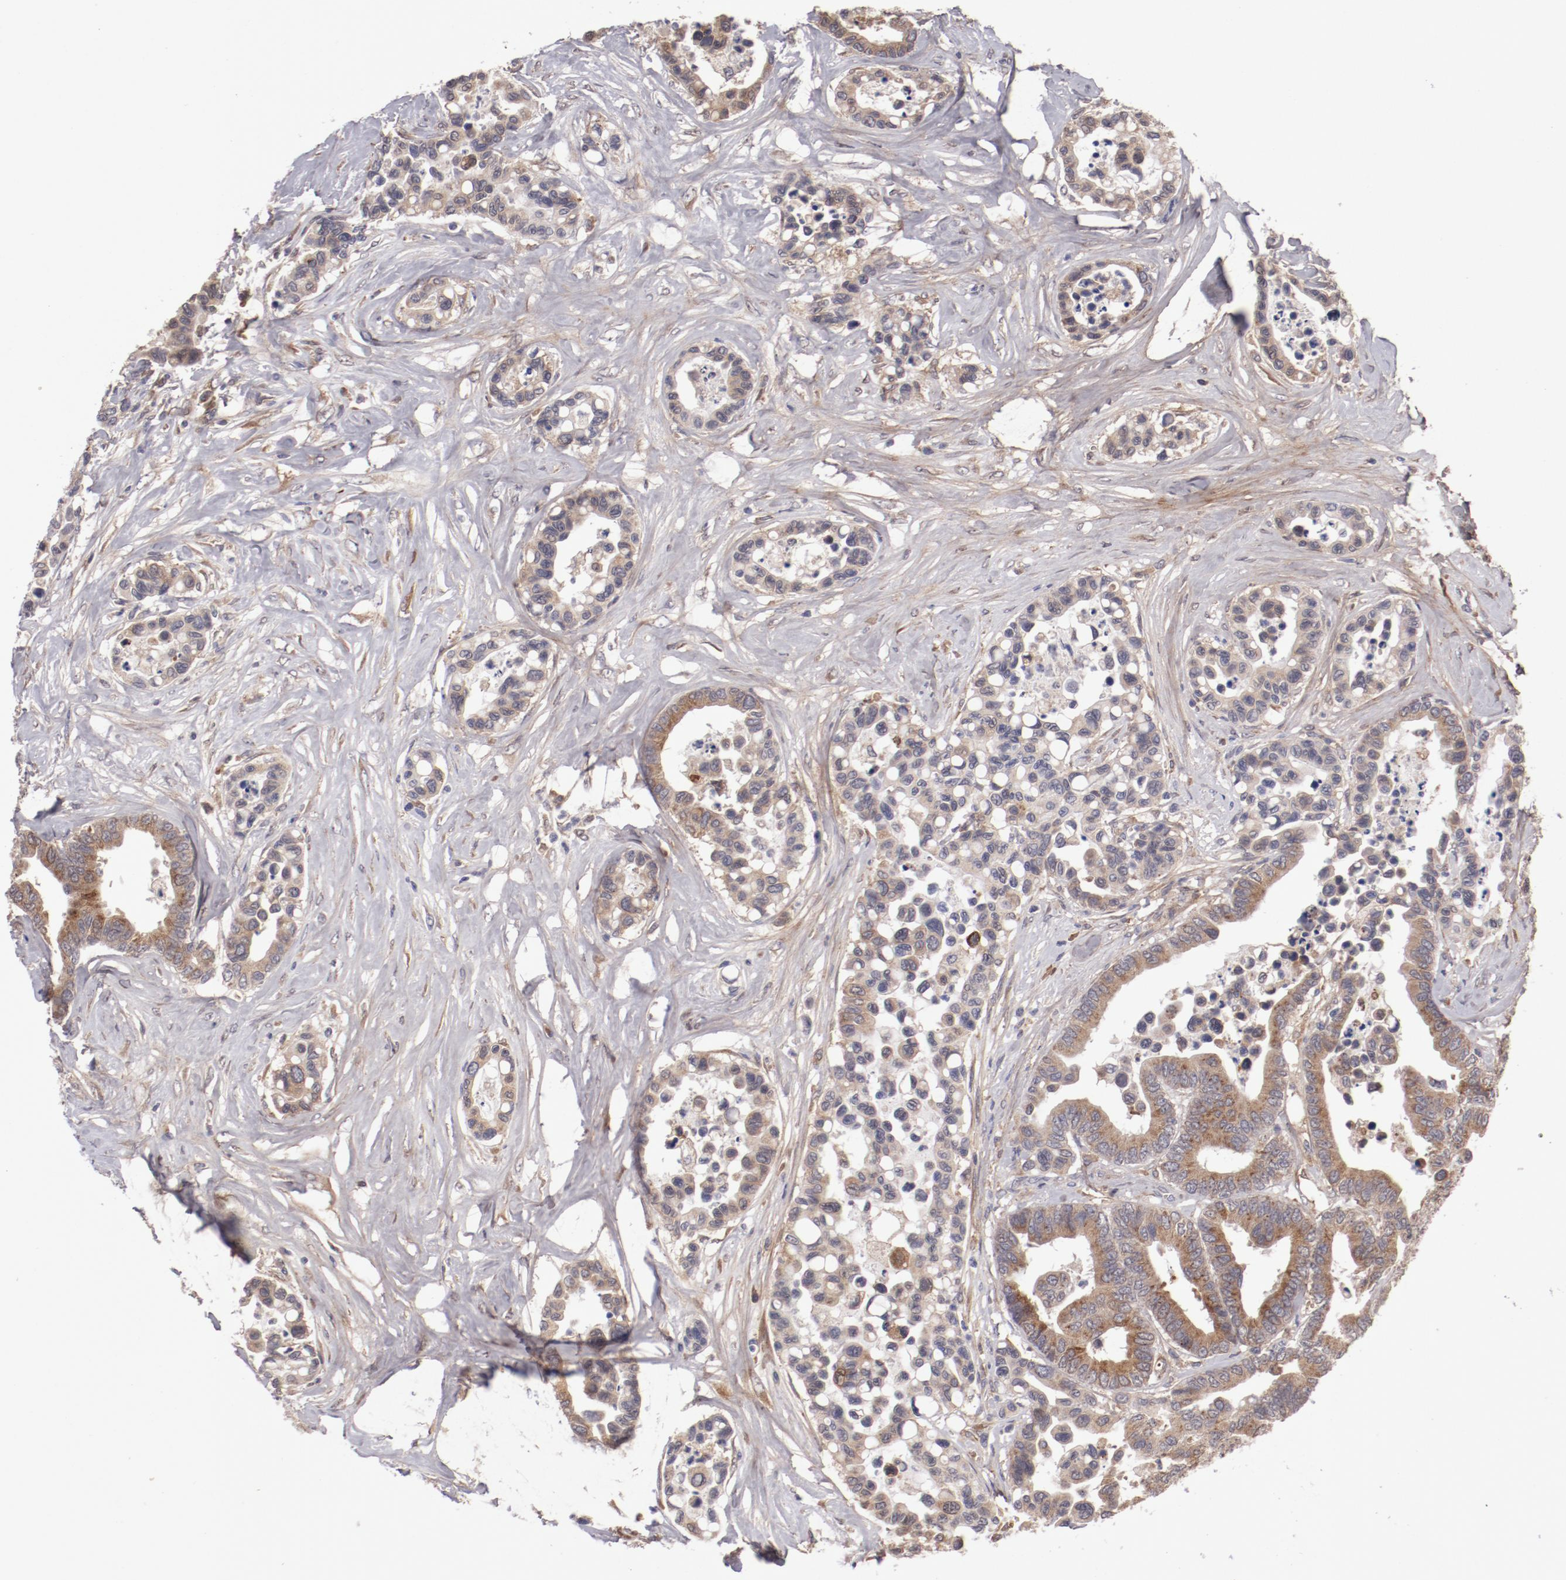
{"staining": {"intensity": "weak", "quantity": ">75%", "location": "cytoplasmic/membranous"}, "tissue": "colorectal cancer", "cell_type": "Tumor cells", "image_type": "cancer", "snomed": [{"axis": "morphology", "description": "Adenocarcinoma, NOS"}, {"axis": "topography", "description": "Colon"}], "caption": "The histopathology image exhibits staining of colorectal cancer, revealing weak cytoplasmic/membranous protein expression (brown color) within tumor cells.", "gene": "IL12A", "patient": {"sex": "male", "age": 82}}